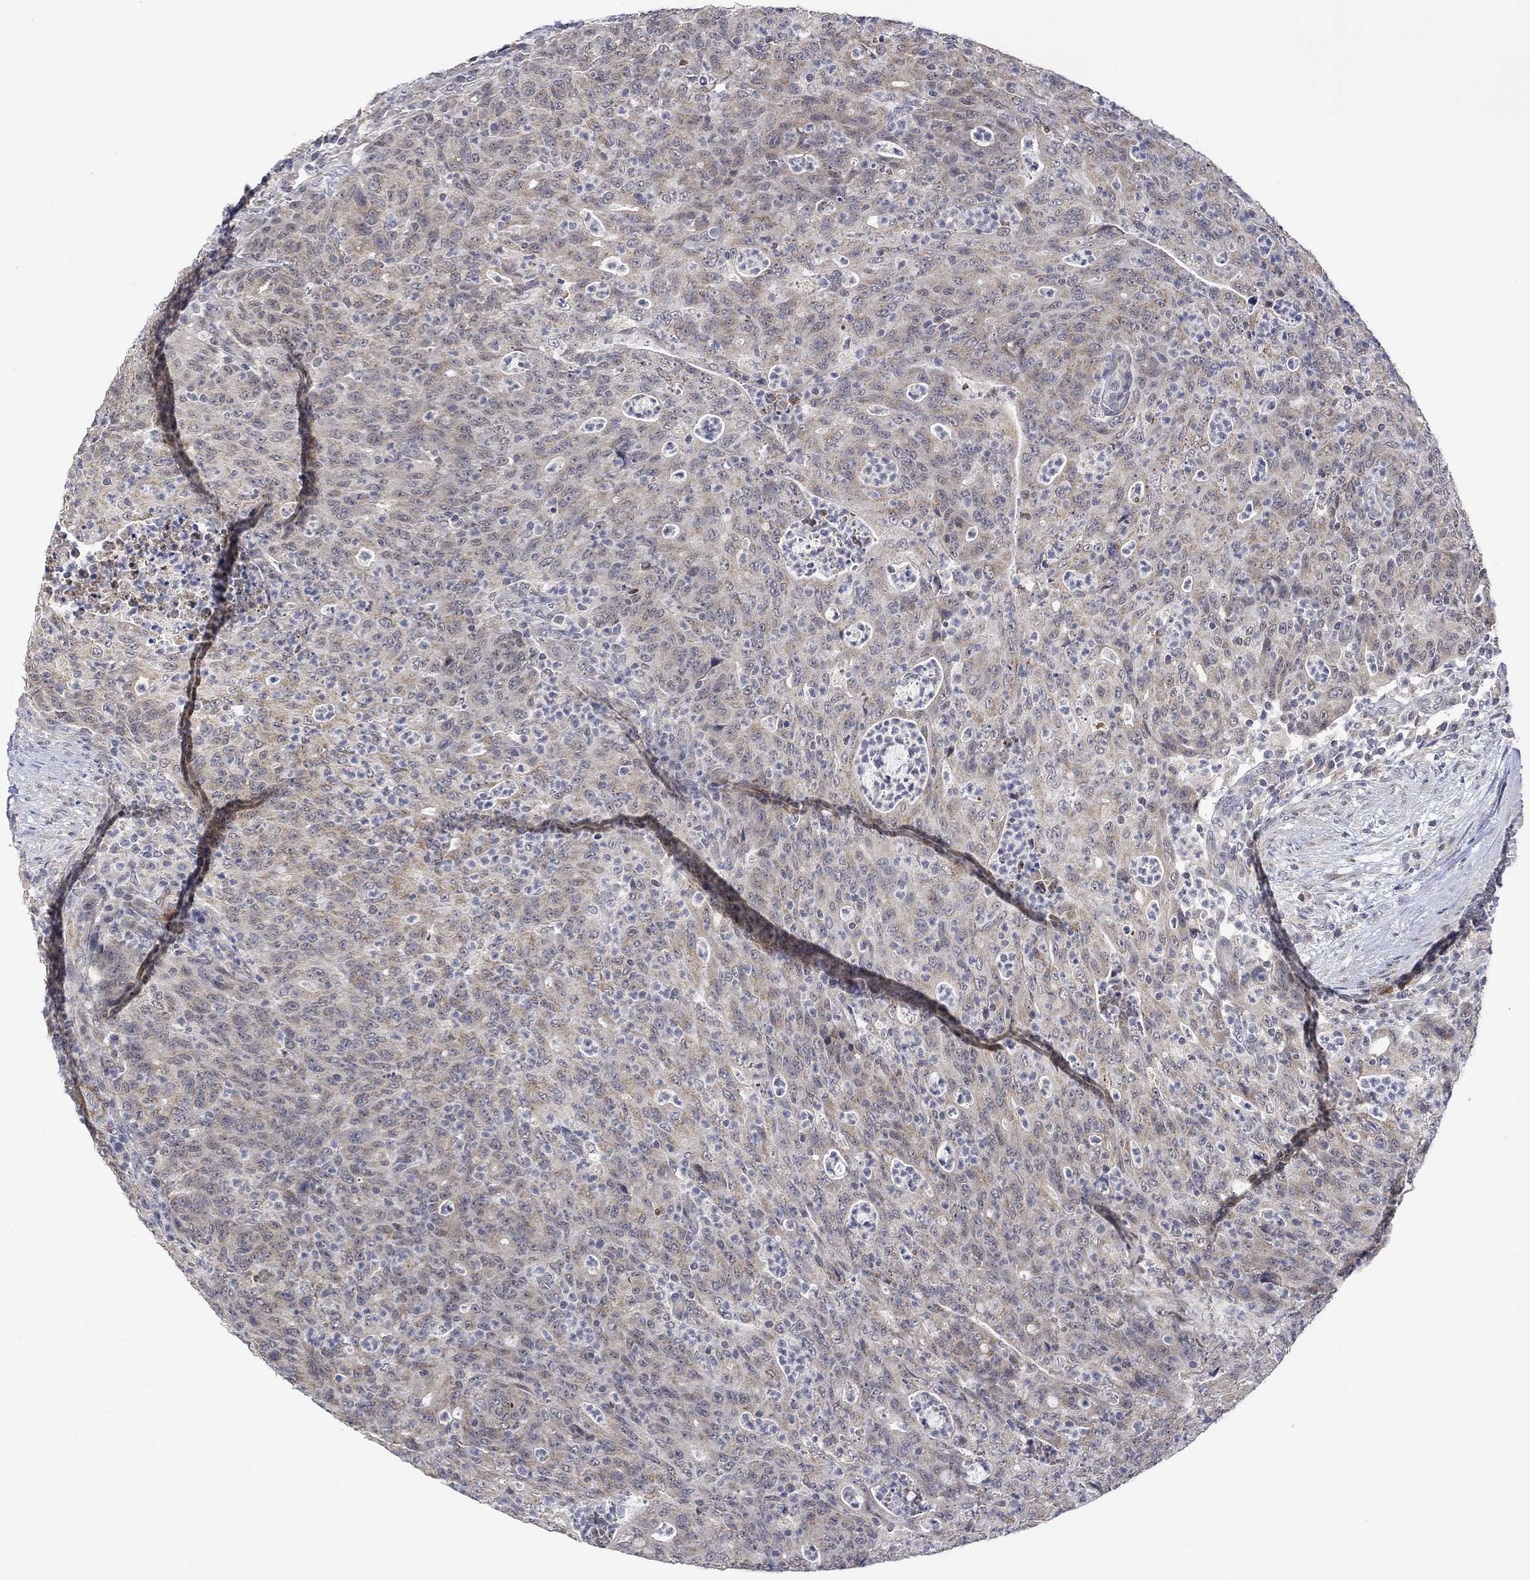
{"staining": {"intensity": "weak", "quantity": "<25%", "location": "cytoplasmic/membranous"}, "tissue": "colorectal cancer", "cell_type": "Tumor cells", "image_type": "cancer", "snomed": [{"axis": "morphology", "description": "Adenocarcinoma, NOS"}, {"axis": "topography", "description": "Colon"}], "caption": "Tumor cells show no significant protein expression in colorectal adenocarcinoma.", "gene": "SLC48A1", "patient": {"sex": "male", "age": 70}}